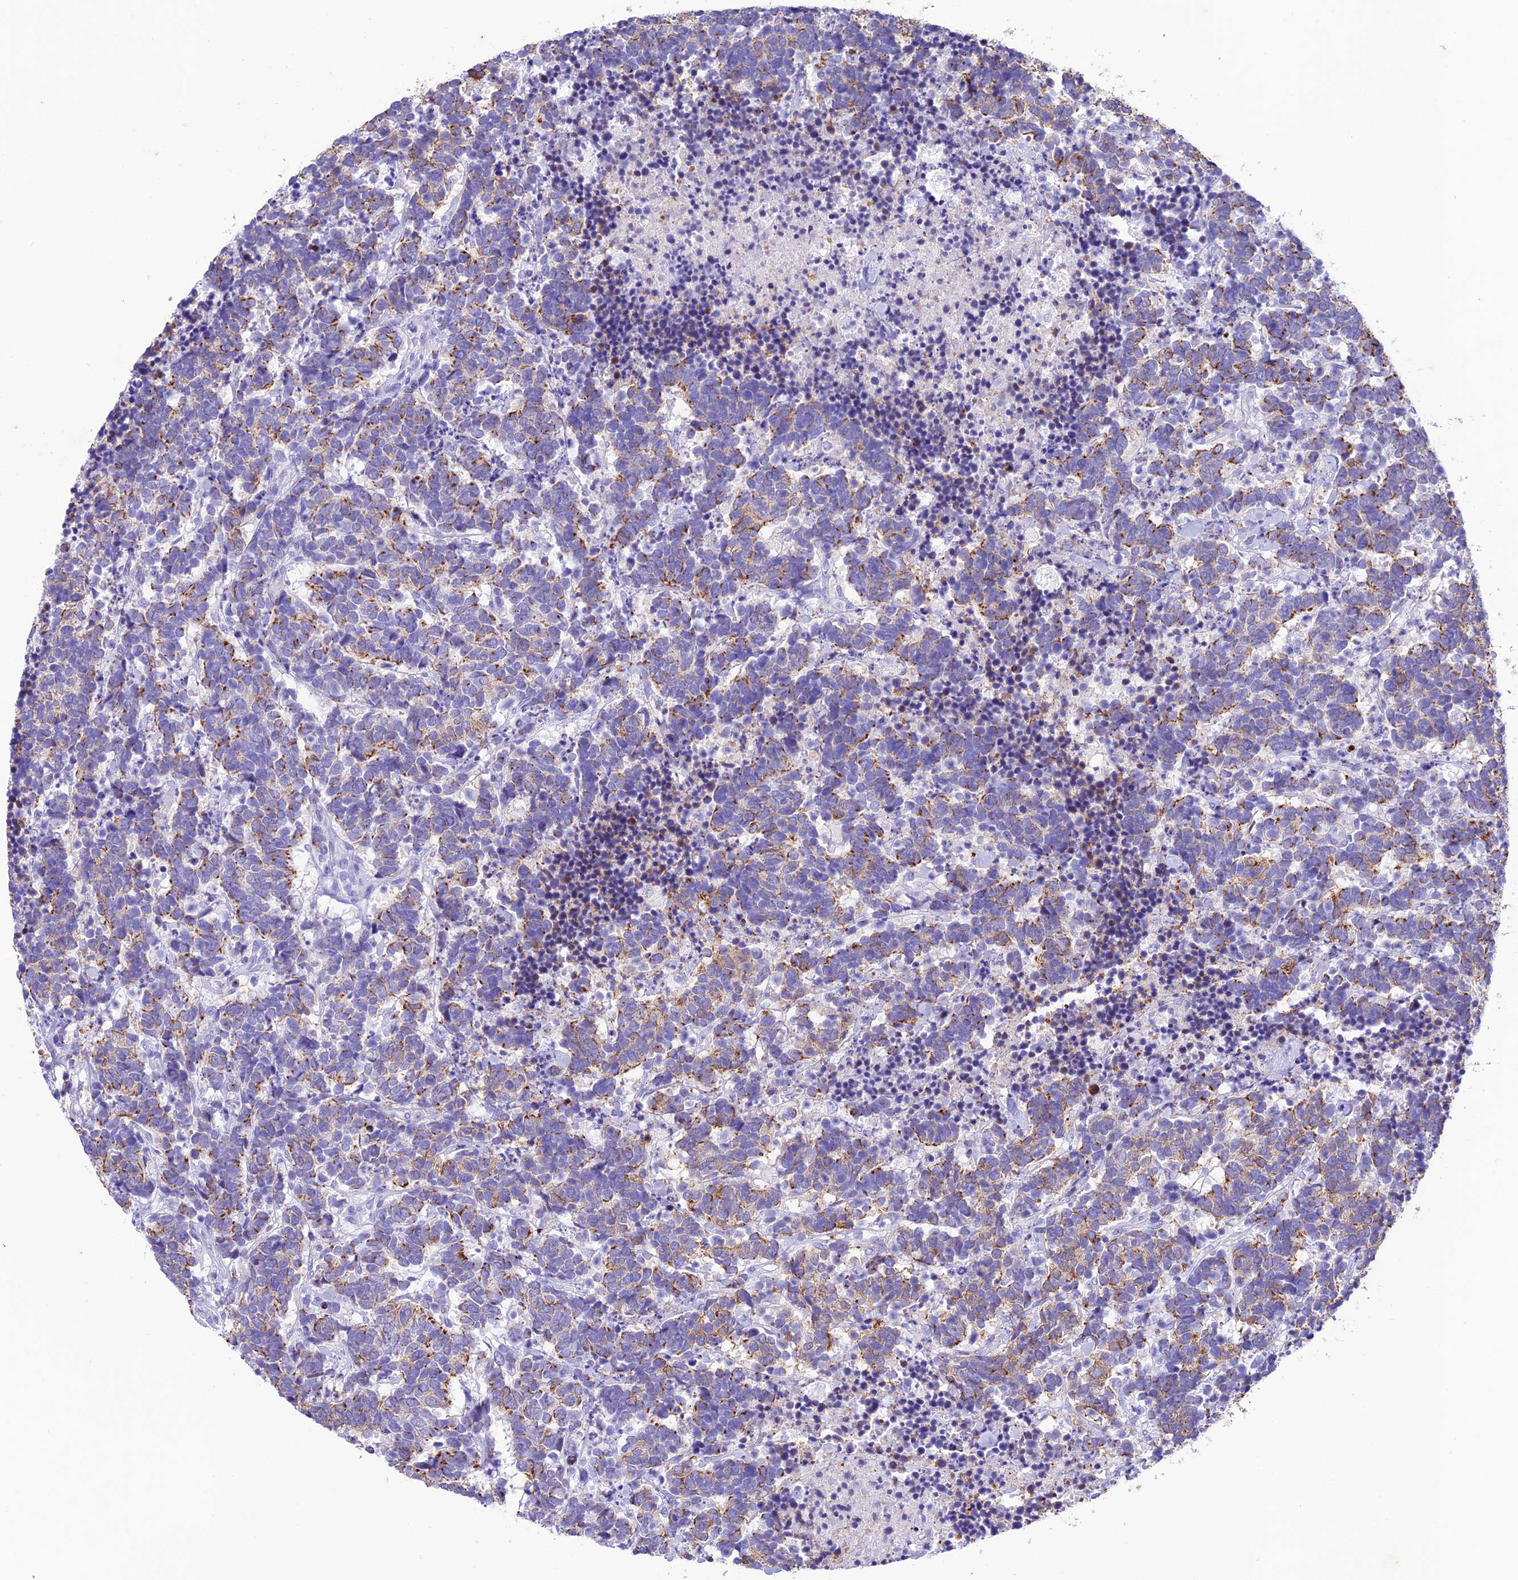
{"staining": {"intensity": "moderate", "quantity": "25%-75%", "location": "cytoplasmic/membranous"}, "tissue": "carcinoid", "cell_type": "Tumor cells", "image_type": "cancer", "snomed": [{"axis": "morphology", "description": "Carcinoma, NOS"}, {"axis": "morphology", "description": "Carcinoid, malignant, NOS"}, {"axis": "topography", "description": "Prostate"}], "caption": "A high-resolution photomicrograph shows immunohistochemistry staining of carcinoma, which displays moderate cytoplasmic/membranous positivity in approximately 25%-75% of tumor cells.", "gene": "VPS52", "patient": {"sex": "male", "age": 57}}